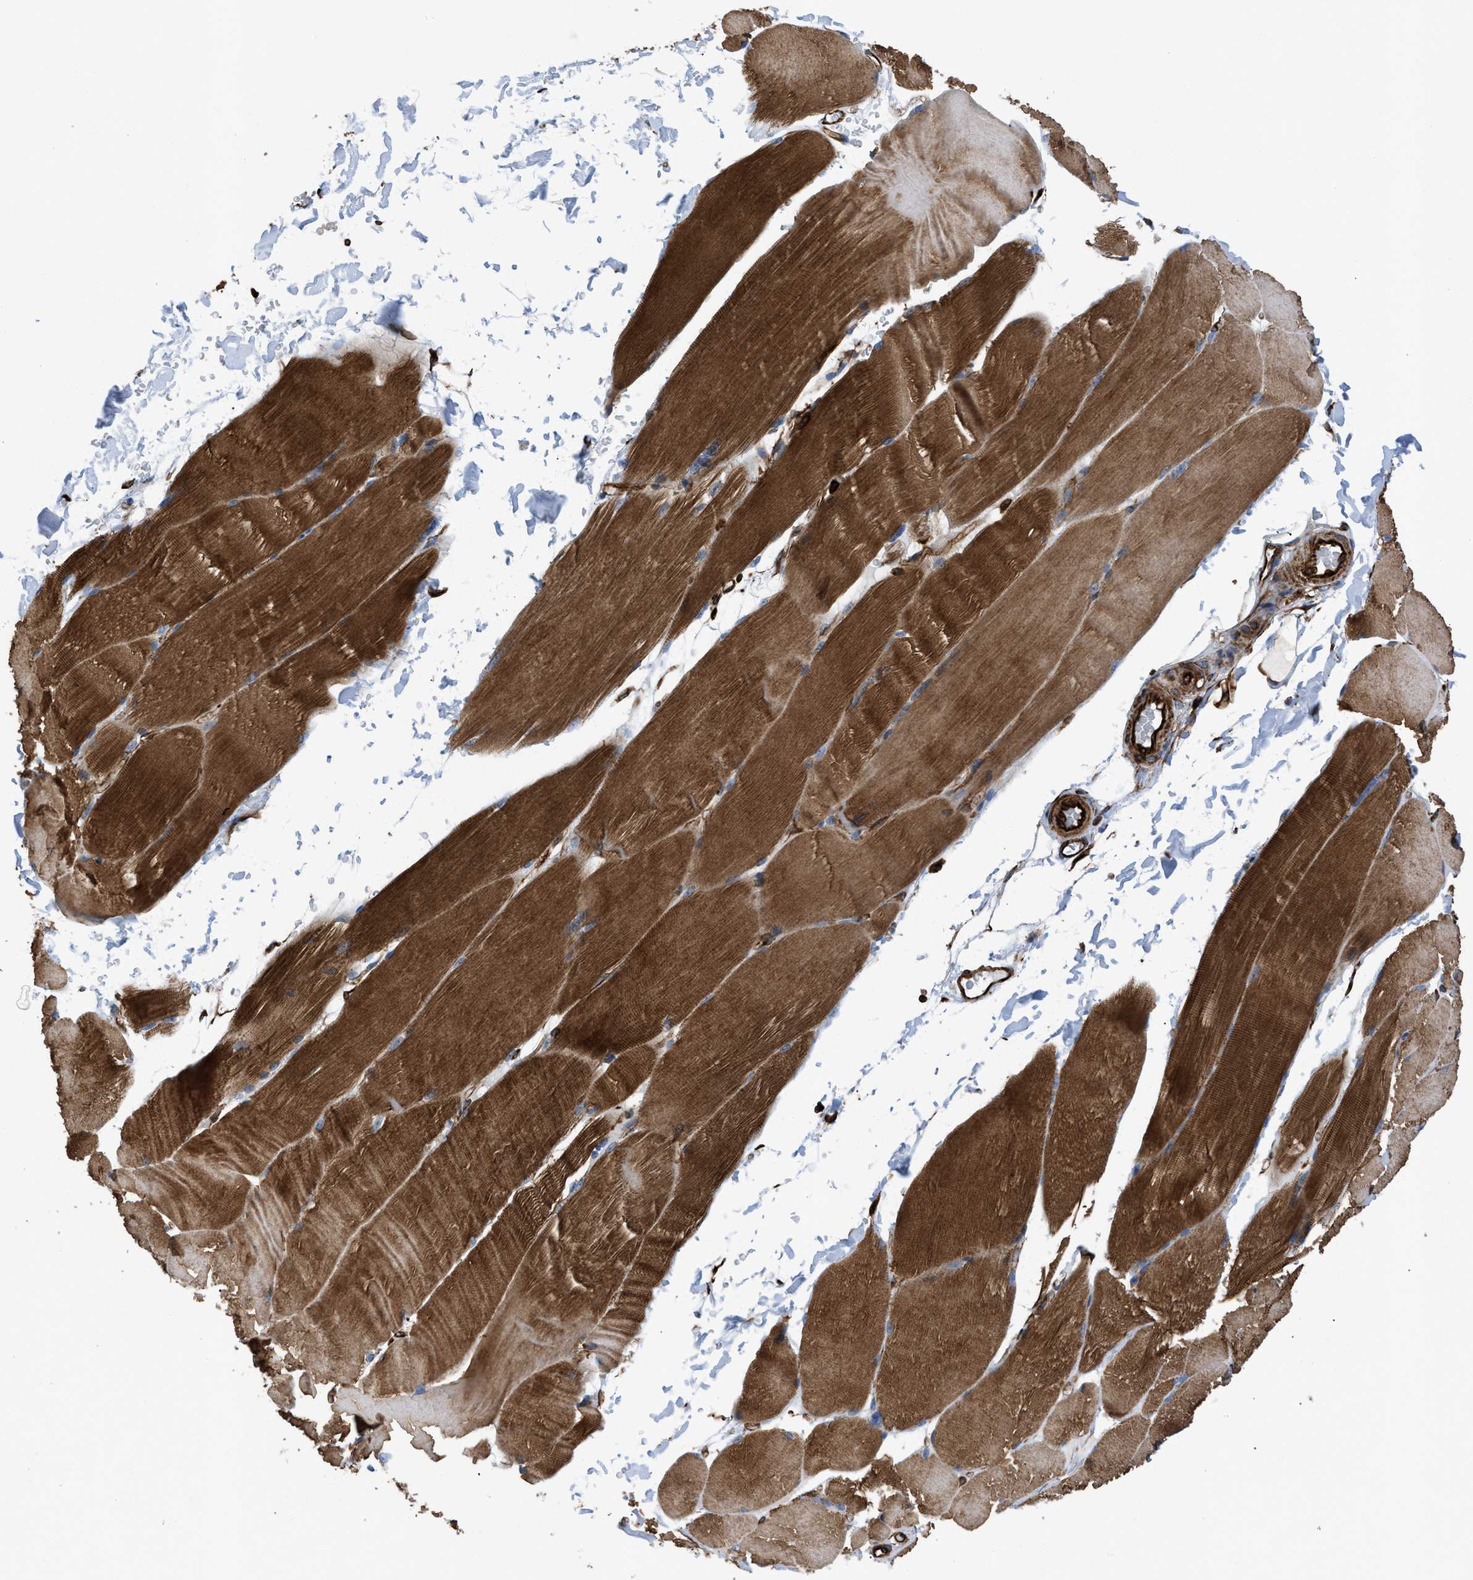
{"staining": {"intensity": "strong", "quantity": ">75%", "location": "cytoplasmic/membranous"}, "tissue": "skeletal muscle", "cell_type": "Myocytes", "image_type": "normal", "snomed": [{"axis": "morphology", "description": "Normal tissue, NOS"}, {"axis": "topography", "description": "Skin"}, {"axis": "topography", "description": "Skeletal muscle"}], "caption": "A brown stain shows strong cytoplasmic/membranous expression of a protein in myocytes of unremarkable human skeletal muscle.", "gene": "PTPRE", "patient": {"sex": "male", "age": 83}}